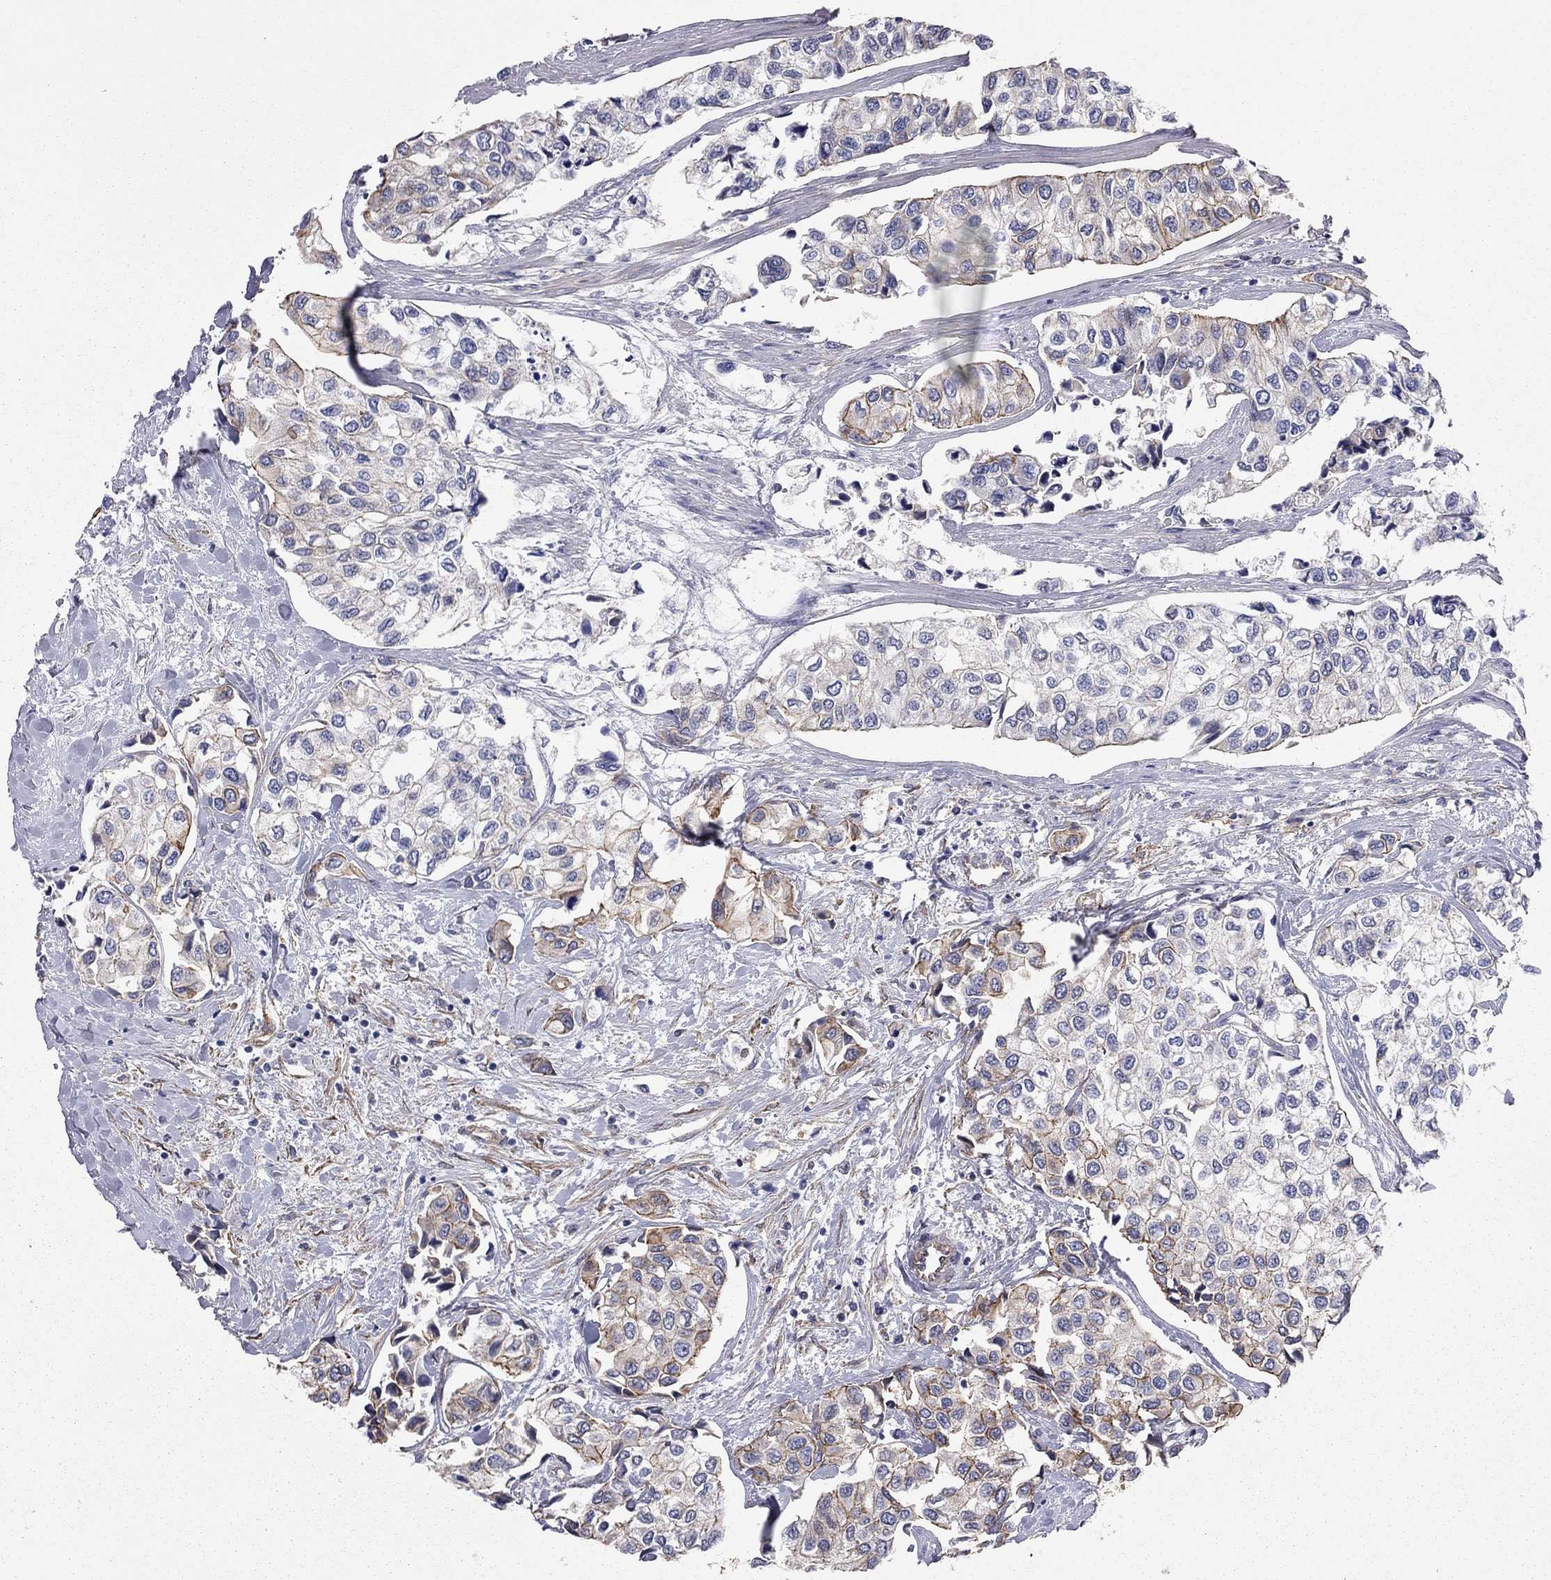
{"staining": {"intensity": "moderate", "quantity": "<25%", "location": "cytoplasmic/membranous"}, "tissue": "urothelial cancer", "cell_type": "Tumor cells", "image_type": "cancer", "snomed": [{"axis": "morphology", "description": "Urothelial carcinoma, High grade"}, {"axis": "topography", "description": "Urinary bladder"}], "caption": "Immunohistochemical staining of high-grade urothelial carcinoma reveals moderate cytoplasmic/membranous protein expression in about <25% of tumor cells. The staining was performed using DAB to visualize the protein expression in brown, while the nuclei were stained in blue with hematoxylin (Magnification: 20x).", "gene": "BICDL2", "patient": {"sex": "male", "age": 73}}